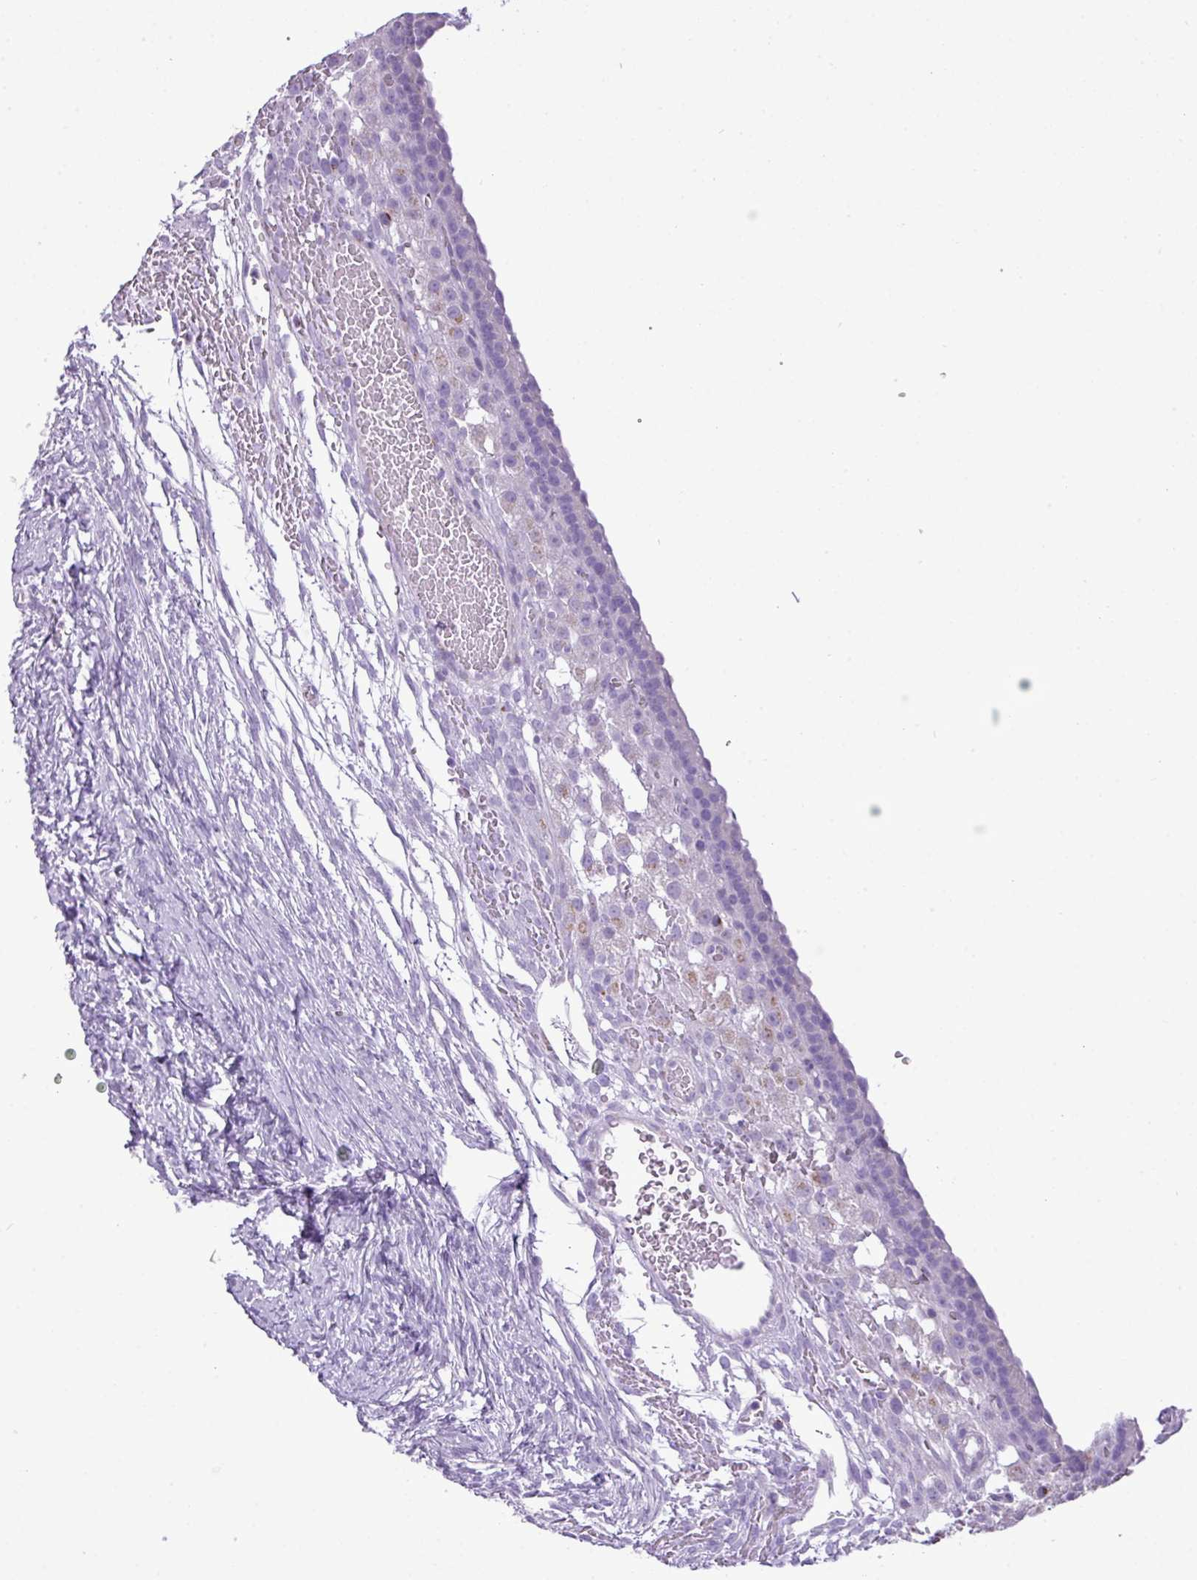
{"staining": {"intensity": "negative", "quantity": "none", "location": "none"}, "tissue": "ovary", "cell_type": "Follicle cells", "image_type": "normal", "snomed": [{"axis": "morphology", "description": "Normal tissue, NOS"}, {"axis": "topography", "description": "Ovary"}], "caption": "Human ovary stained for a protein using immunohistochemistry exhibits no expression in follicle cells.", "gene": "FAM43A", "patient": {"sex": "female", "age": 39}}